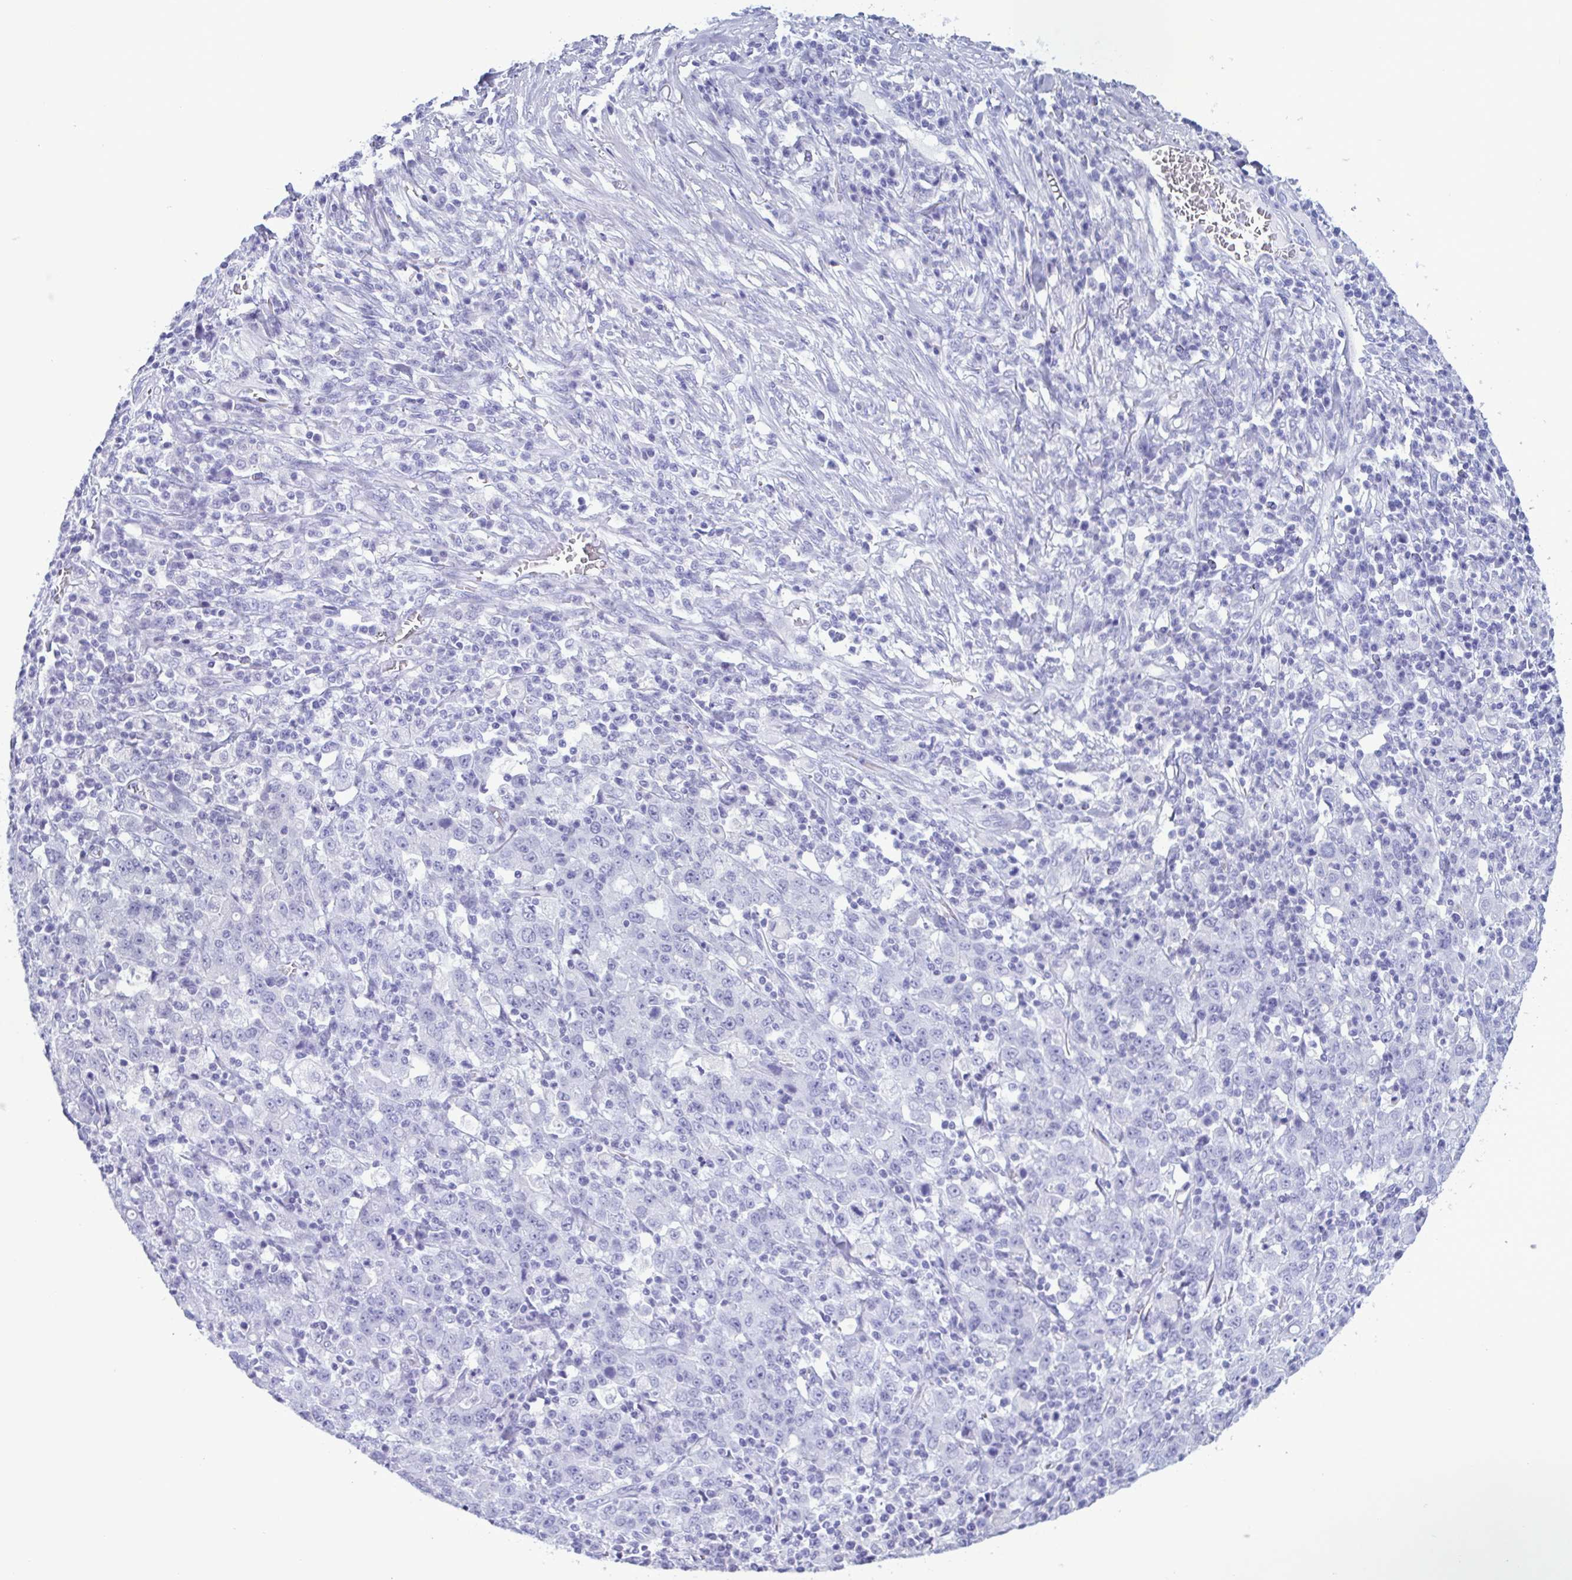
{"staining": {"intensity": "negative", "quantity": "none", "location": "none"}, "tissue": "stomach cancer", "cell_type": "Tumor cells", "image_type": "cancer", "snomed": [{"axis": "morphology", "description": "Adenocarcinoma, NOS"}, {"axis": "topography", "description": "Stomach, upper"}], "caption": "The micrograph displays no significant expression in tumor cells of adenocarcinoma (stomach).", "gene": "LTF", "patient": {"sex": "male", "age": 69}}